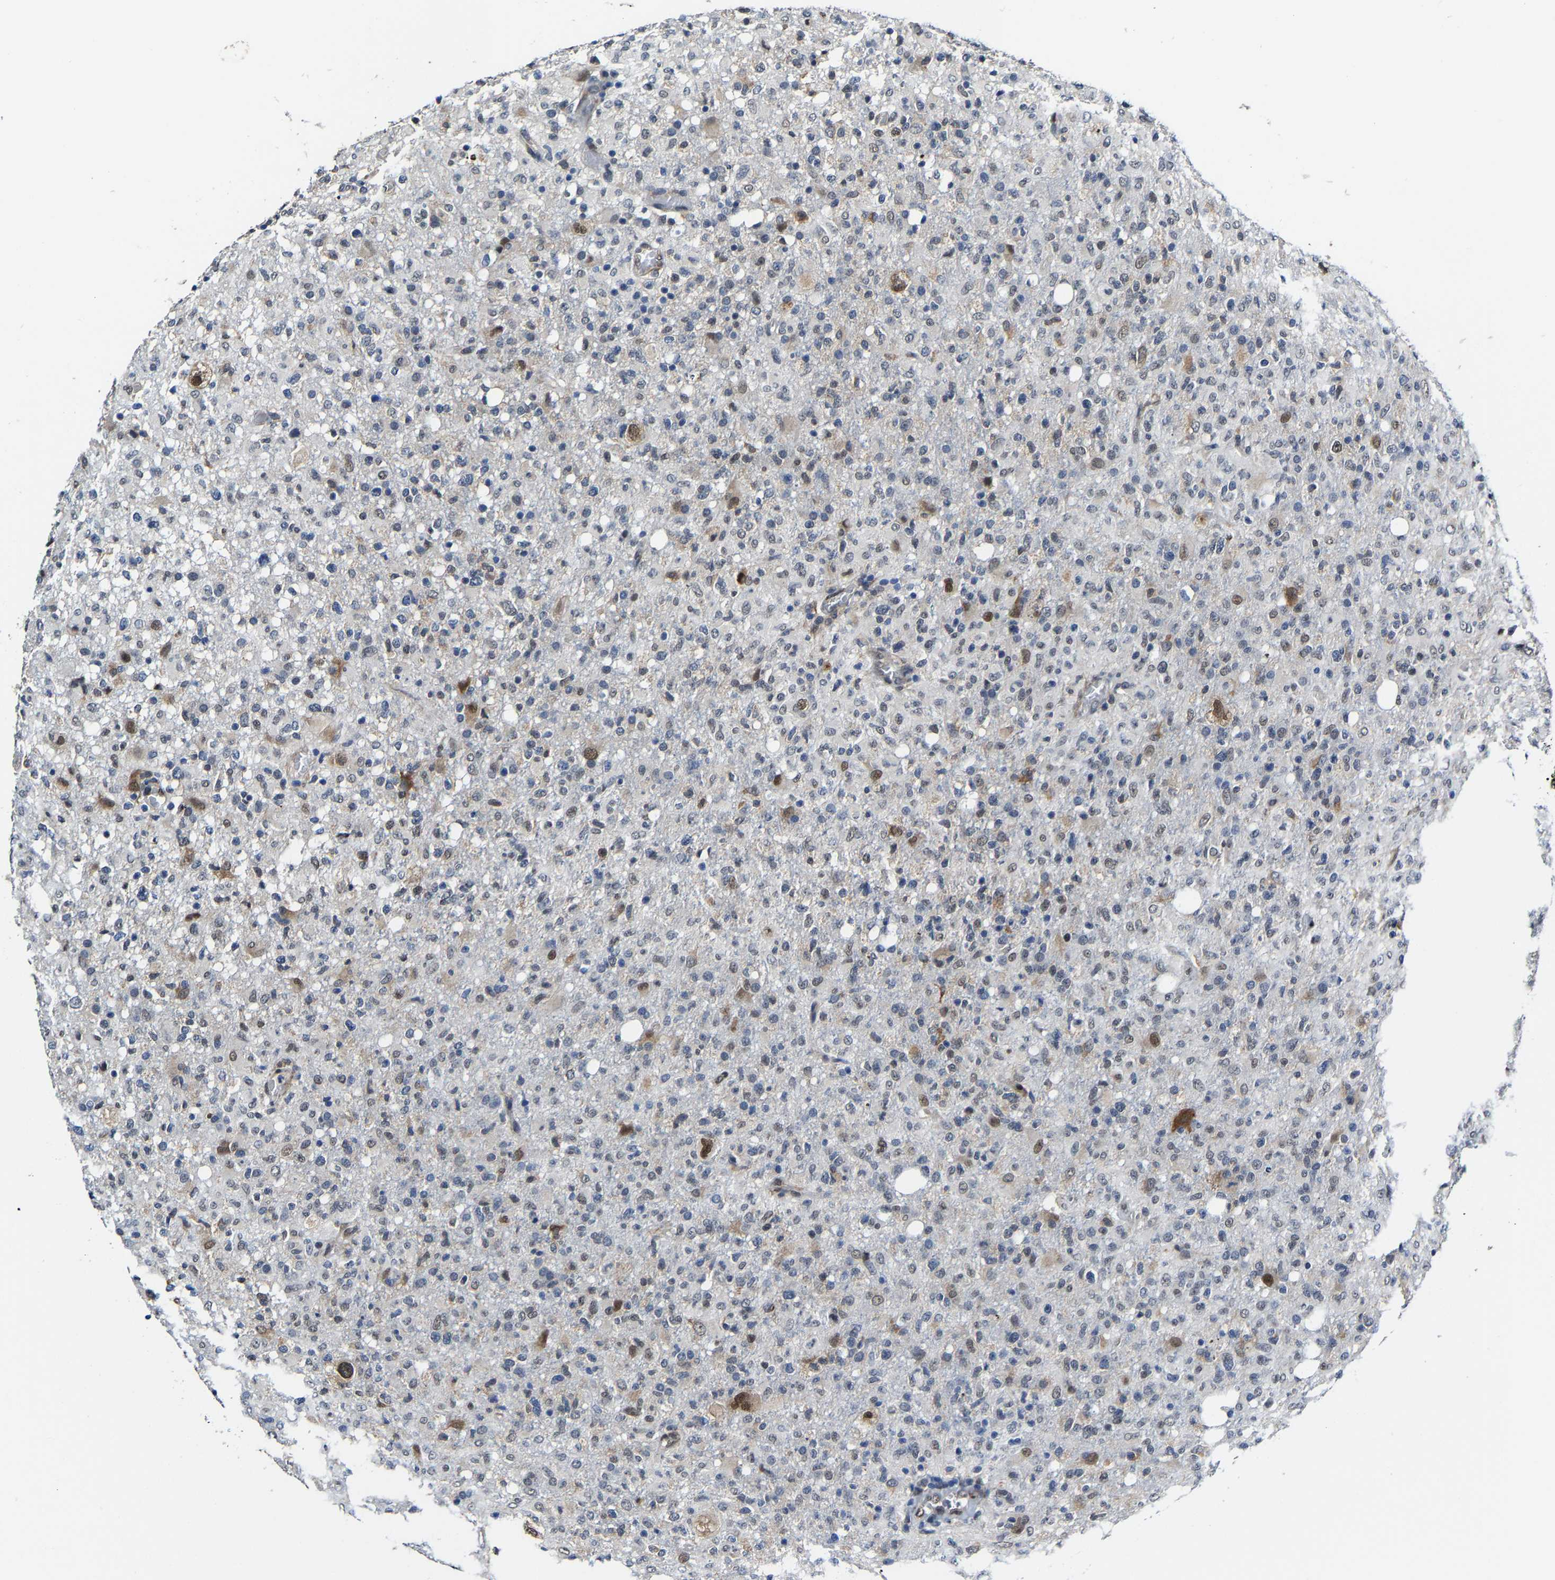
{"staining": {"intensity": "moderate", "quantity": "<25%", "location": "cytoplasmic/membranous,nuclear"}, "tissue": "glioma", "cell_type": "Tumor cells", "image_type": "cancer", "snomed": [{"axis": "morphology", "description": "Glioma, malignant, High grade"}, {"axis": "topography", "description": "Brain"}], "caption": "High-magnification brightfield microscopy of high-grade glioma (malignant) stained with DAB (brown) and counterstained with hematoxylin (blue). tumor cells exhibit moderate cytoplasmic/membranous and nuclear staining is identified in about<25% of cells. (DAB (3,3'-diaminobenzidine) IHC with brightfield microscopy, high magnification).", "gene": "METTL1", "patient": {"sex": "female", "age": 57}}